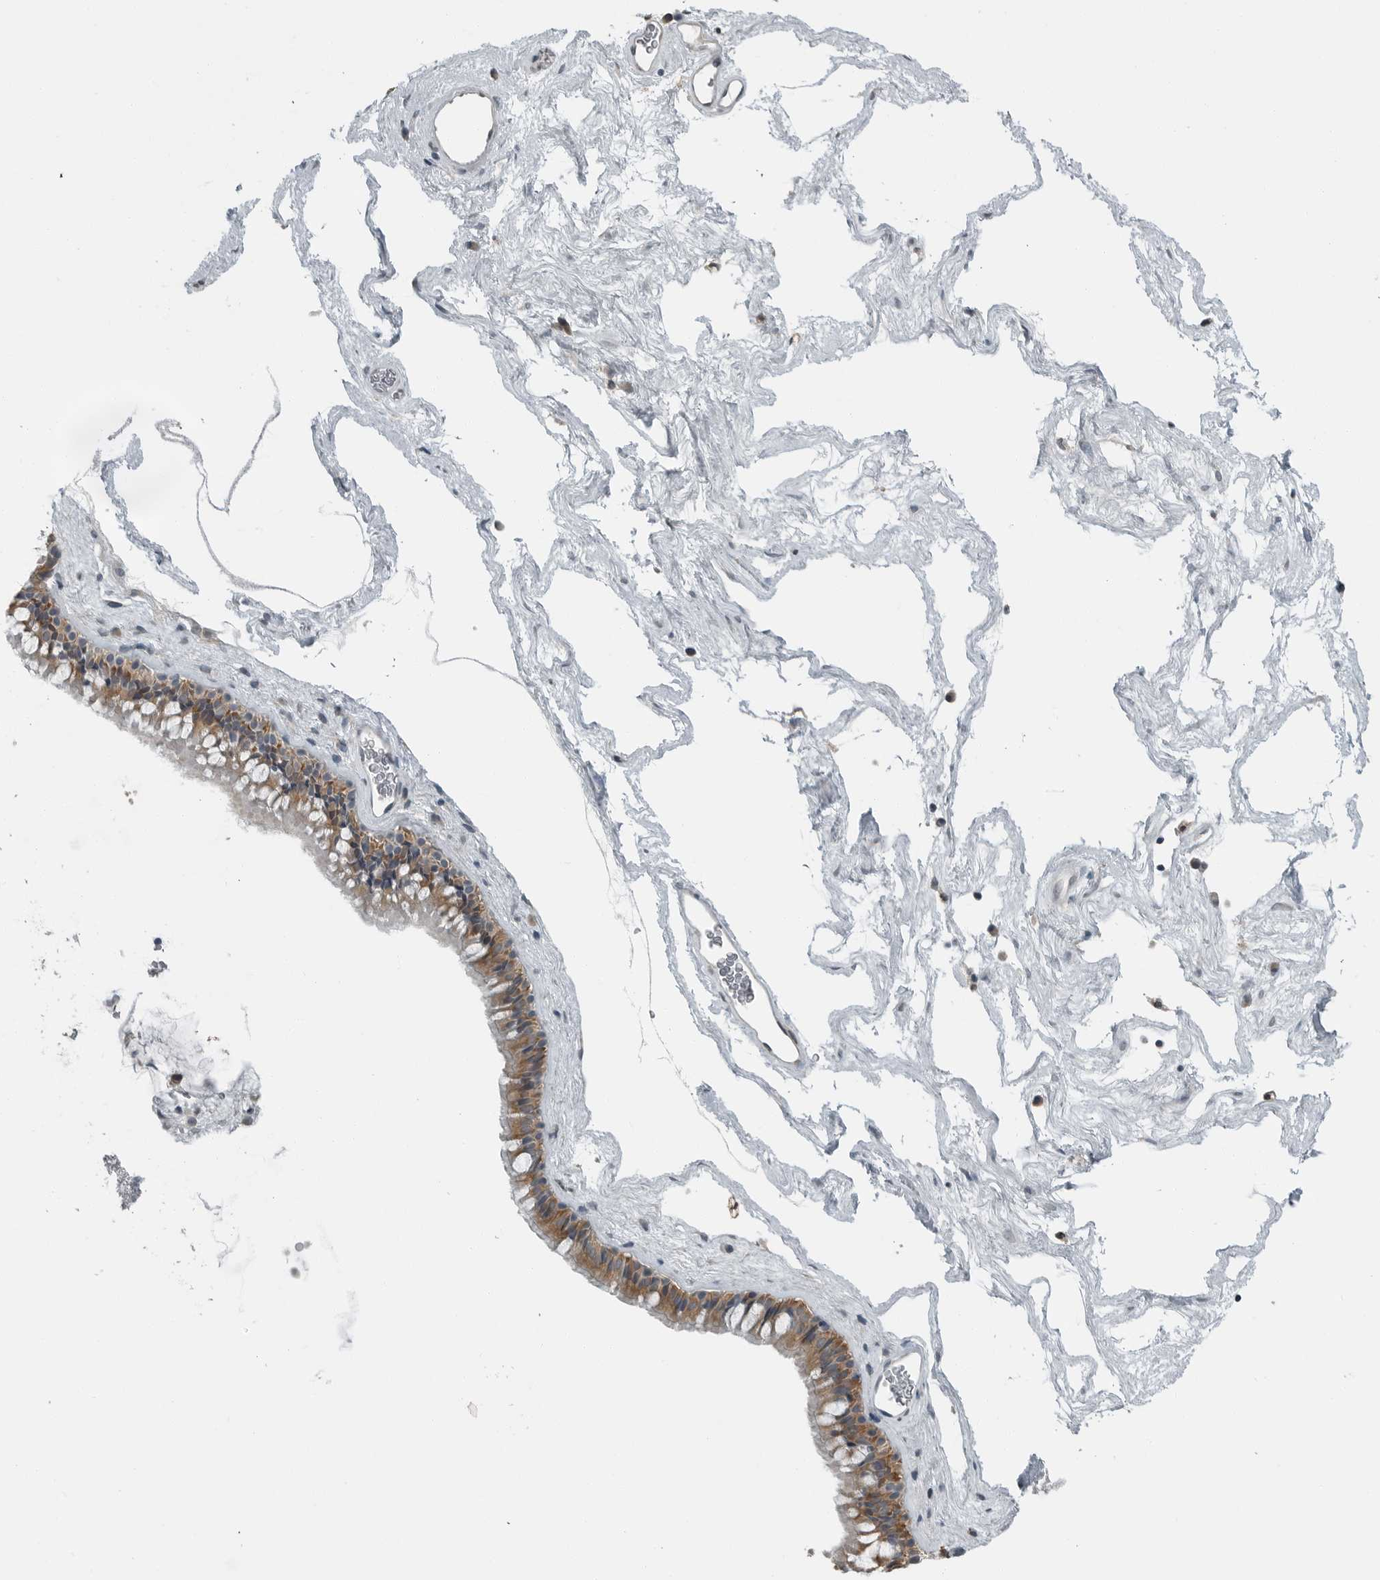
{"staining": {"intensity": "moderate", "quantity": ">75%", "location": "cytoplasmic/membranous"}, "tissue": "nasopharynx", "cell_type": "Respiratory epithelial cells", "image_type": "normal", "snomed": [{"axis": "morphology", "description": "Normal tissue, NOS"}, {"axis": "morphology", "description": "Inflammation, NOS"}, {"axis": "topography", "description": "Nasopharynx"}], "caption": "Immunohistochemical staining of normal nasopharynx reveals medium levels of moderate cytoplasmic/membranous expression in about >75% of respiratory epithelial cells. (DAB IHC, brown staining for protein, blue staining for nuclei).", "gene": "ENSG00000286112", "patient": {"sex": "male", "age": 48}}